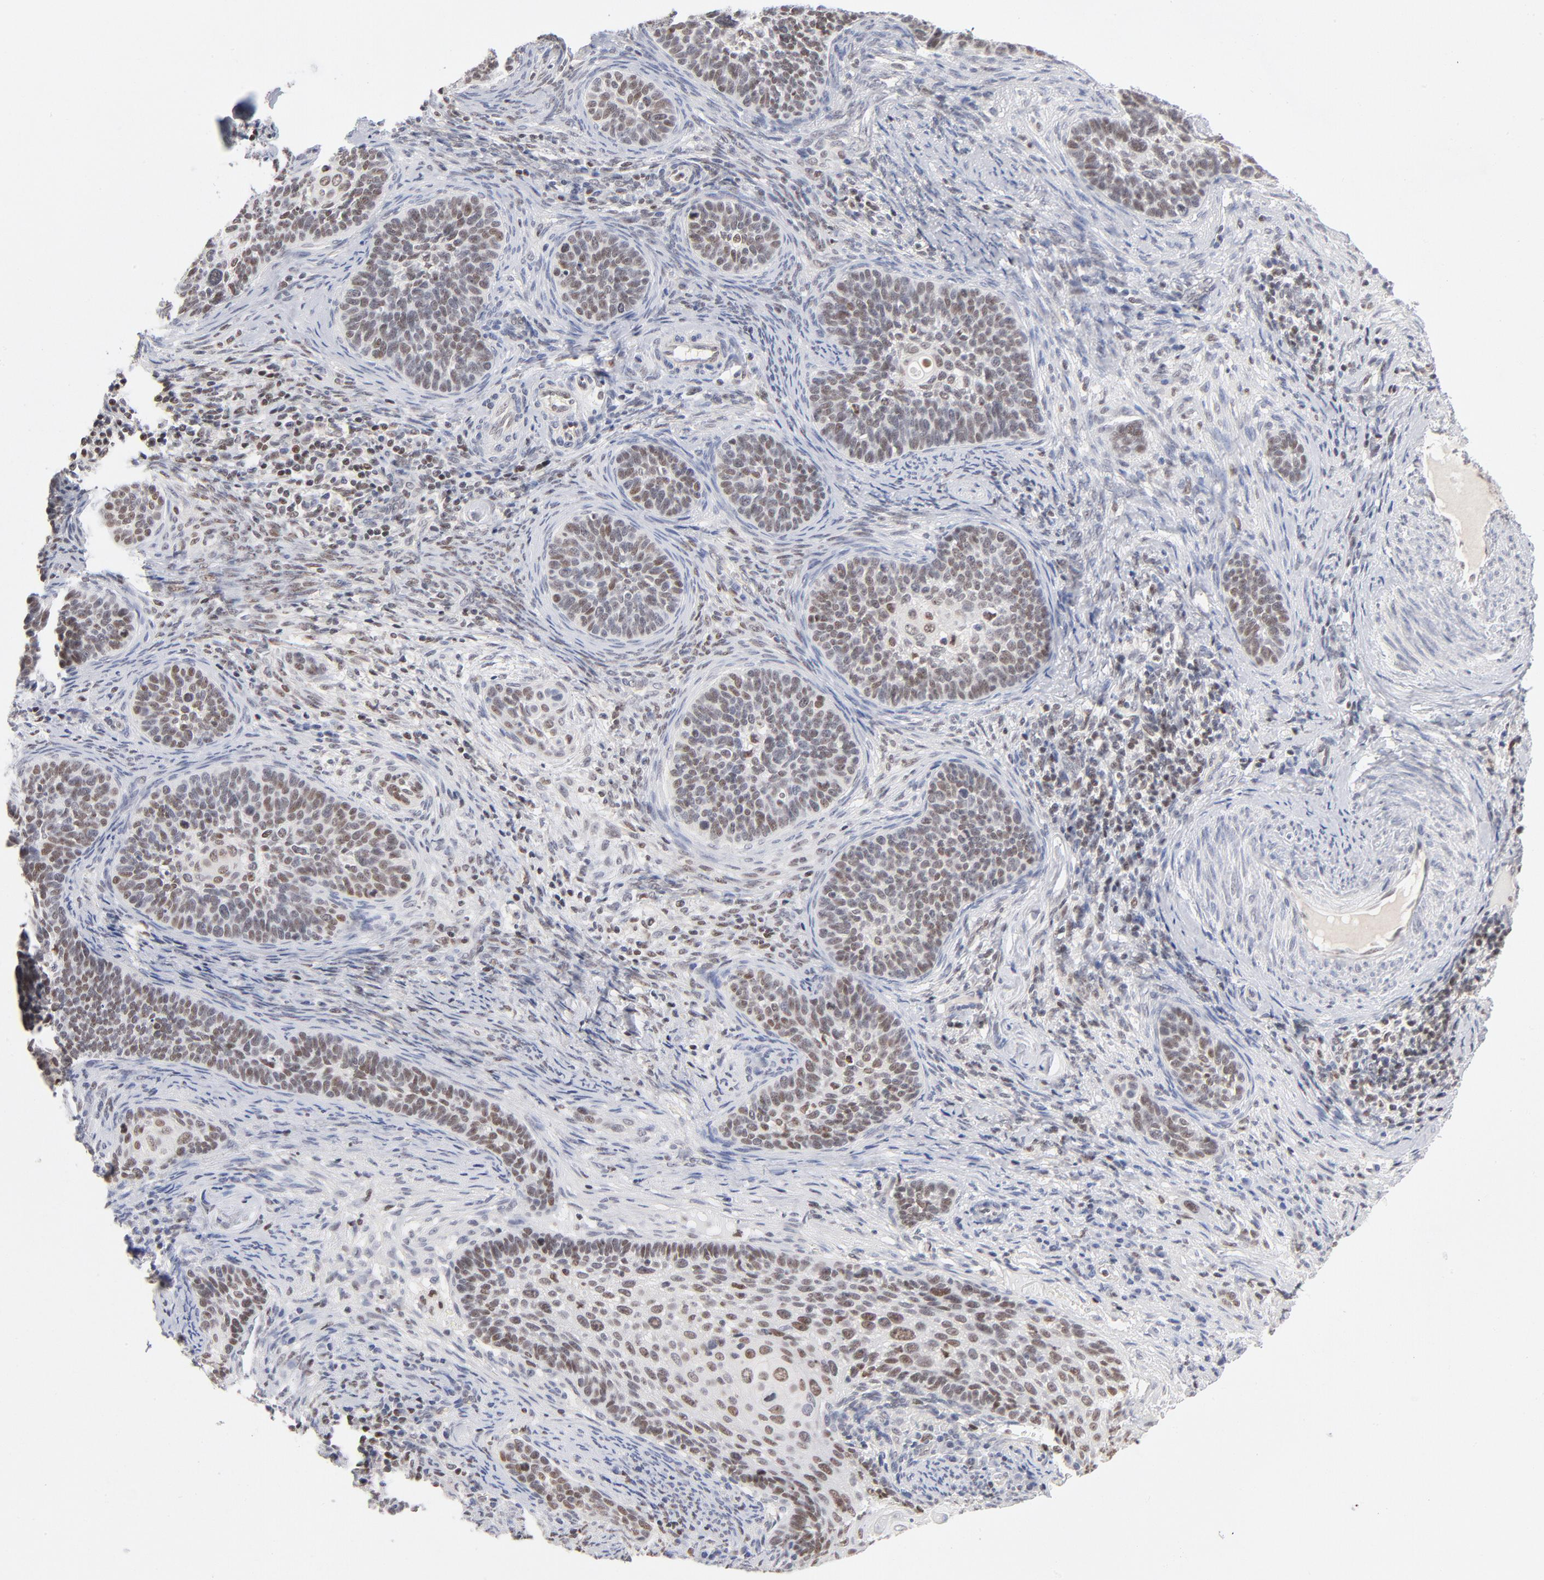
{"staining": {"intensity": "weak", "quantity": ">75%", "location": "nuclear"}, "tissue": "cervical cancer", "cell_type": "Tumor cells", "image_type": "cancer", "snomed": [{"axis": "morphology", "description": "Squamous cell carcinoma, NOS"}, {"axis": "topography", "description": "Cervix"}], "caption": "Squamous cell carcinoma (cervical) tissue shows weak nuclear expression in about >75% of tumor cells, visualized by immunohistochemistry.", "gene": "MAX", "patient": {"sex": "female", "age": 33}}